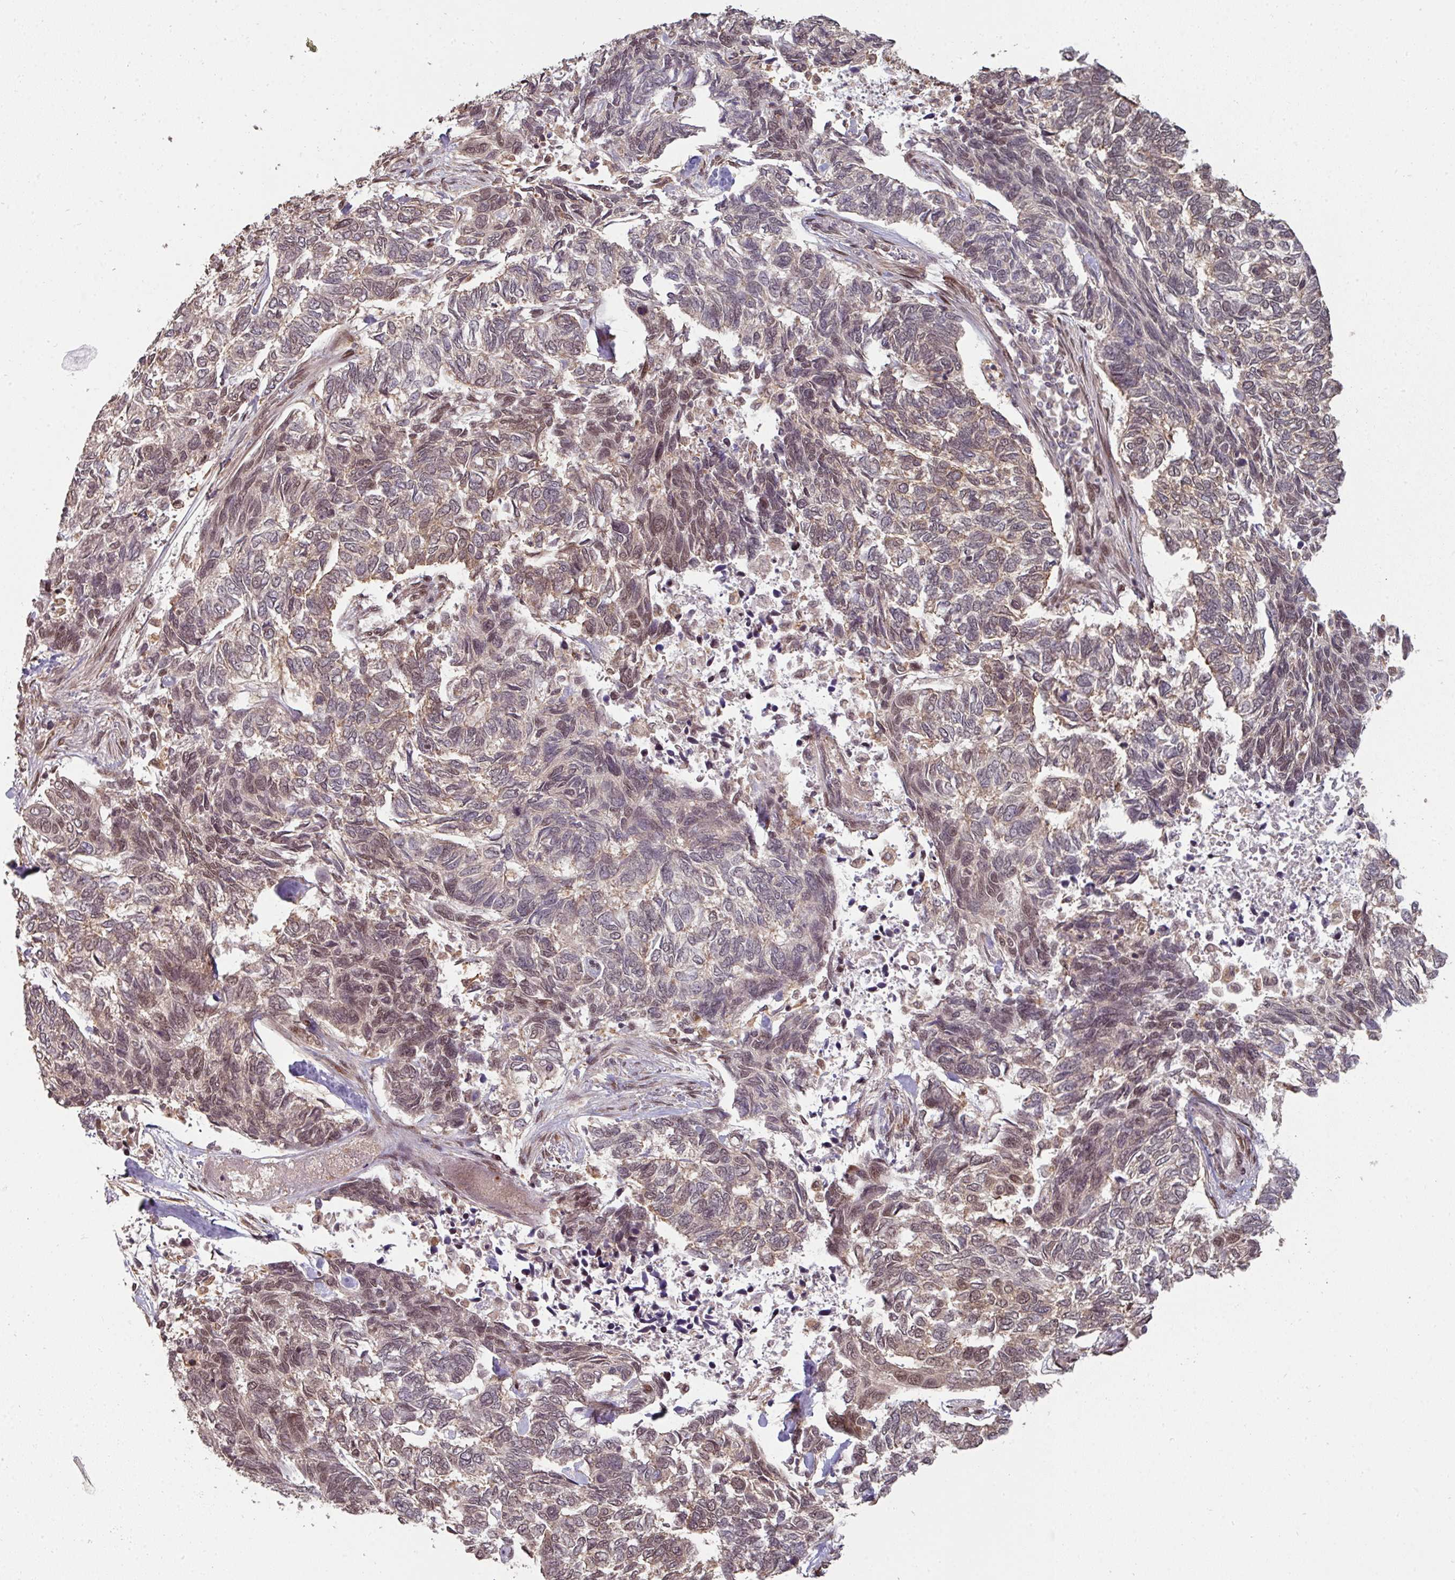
{"staining": {"intensity": "moderate", "quantity": "25%-75%", "location": "cytoplasmic/membranous,nuclear"}, "tissue": "skin cancer", "cell_type": "Tumor cells", "image_type": "cancer", "snomed": [{"axis": "morphology", "description": "Basal cell carcinoma"}, {"axis": "topography", "description": "Skin"}], "caption": "Immunohistochemical staining of skin basal cell carcinoma exhibits moderate cytoplasmic/membranous and nuclear protein positivity in approximately 25%-75% of tumor cells.", "gene": "SIK3", "patient": {"sex": "female", "age": 65}}